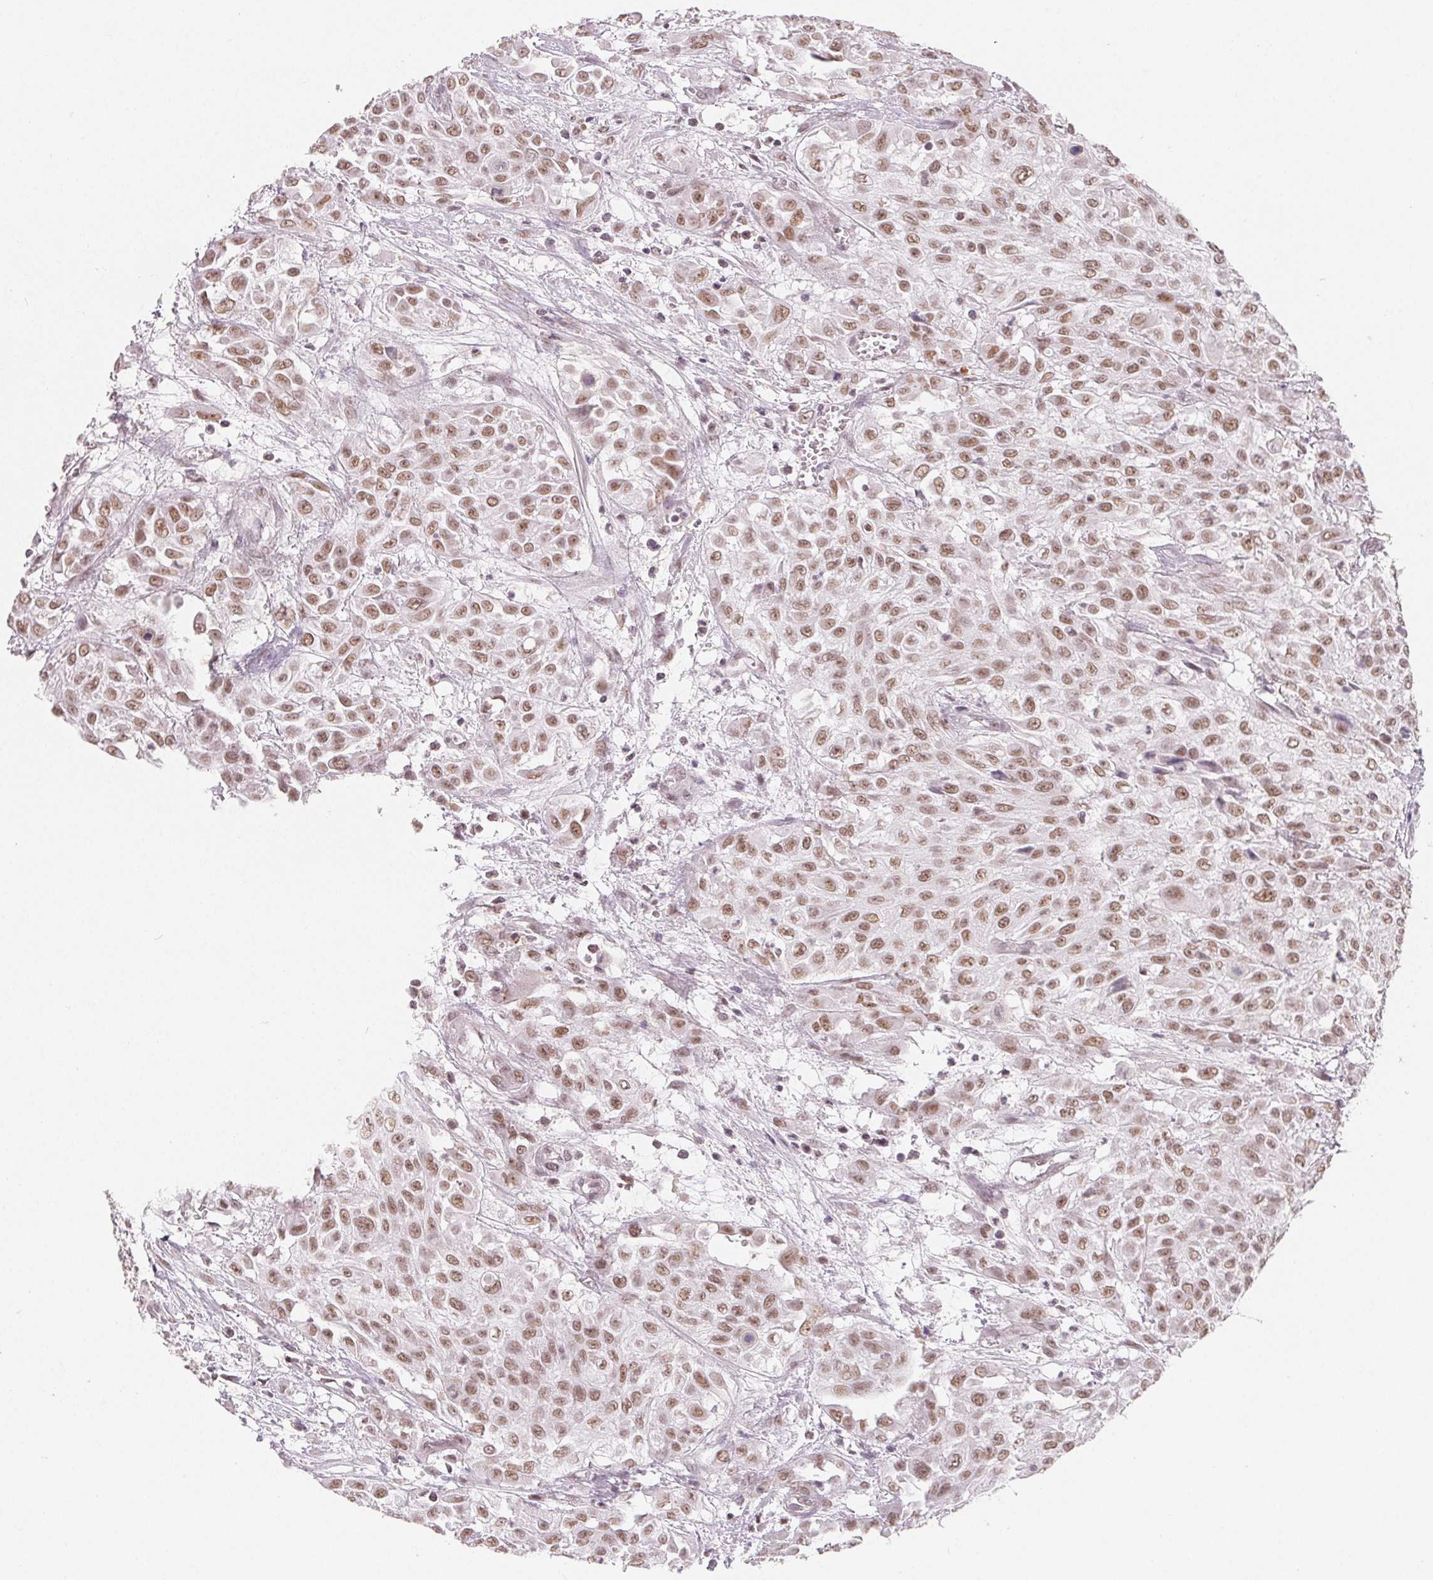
{"staining": {"intensity": "moderate", "quantity": ">75%", "location": "nuclear"}, "tissue": "urothelial cancer", "cell_type": "Tumor cells", "image_type": "cancer", "snomed": [{"axis": "morphology", "description": "Urothelial carcinoma, High grade"}, {"axis": "topography", "description": "Urinary bladder"}], "caption": "Tumor cells exhibit medium levels of moderate nuclear expression in approximately >75% of cells in high-grade urothelial carcinoma. The staining was performed using DAB to visualize the protein expression in brown, while the nuclei were stained in blue with hematoxylin (Magnification: 20x).", "gene": "NXF3", "patient": {"sex": "male", "age": 57}}